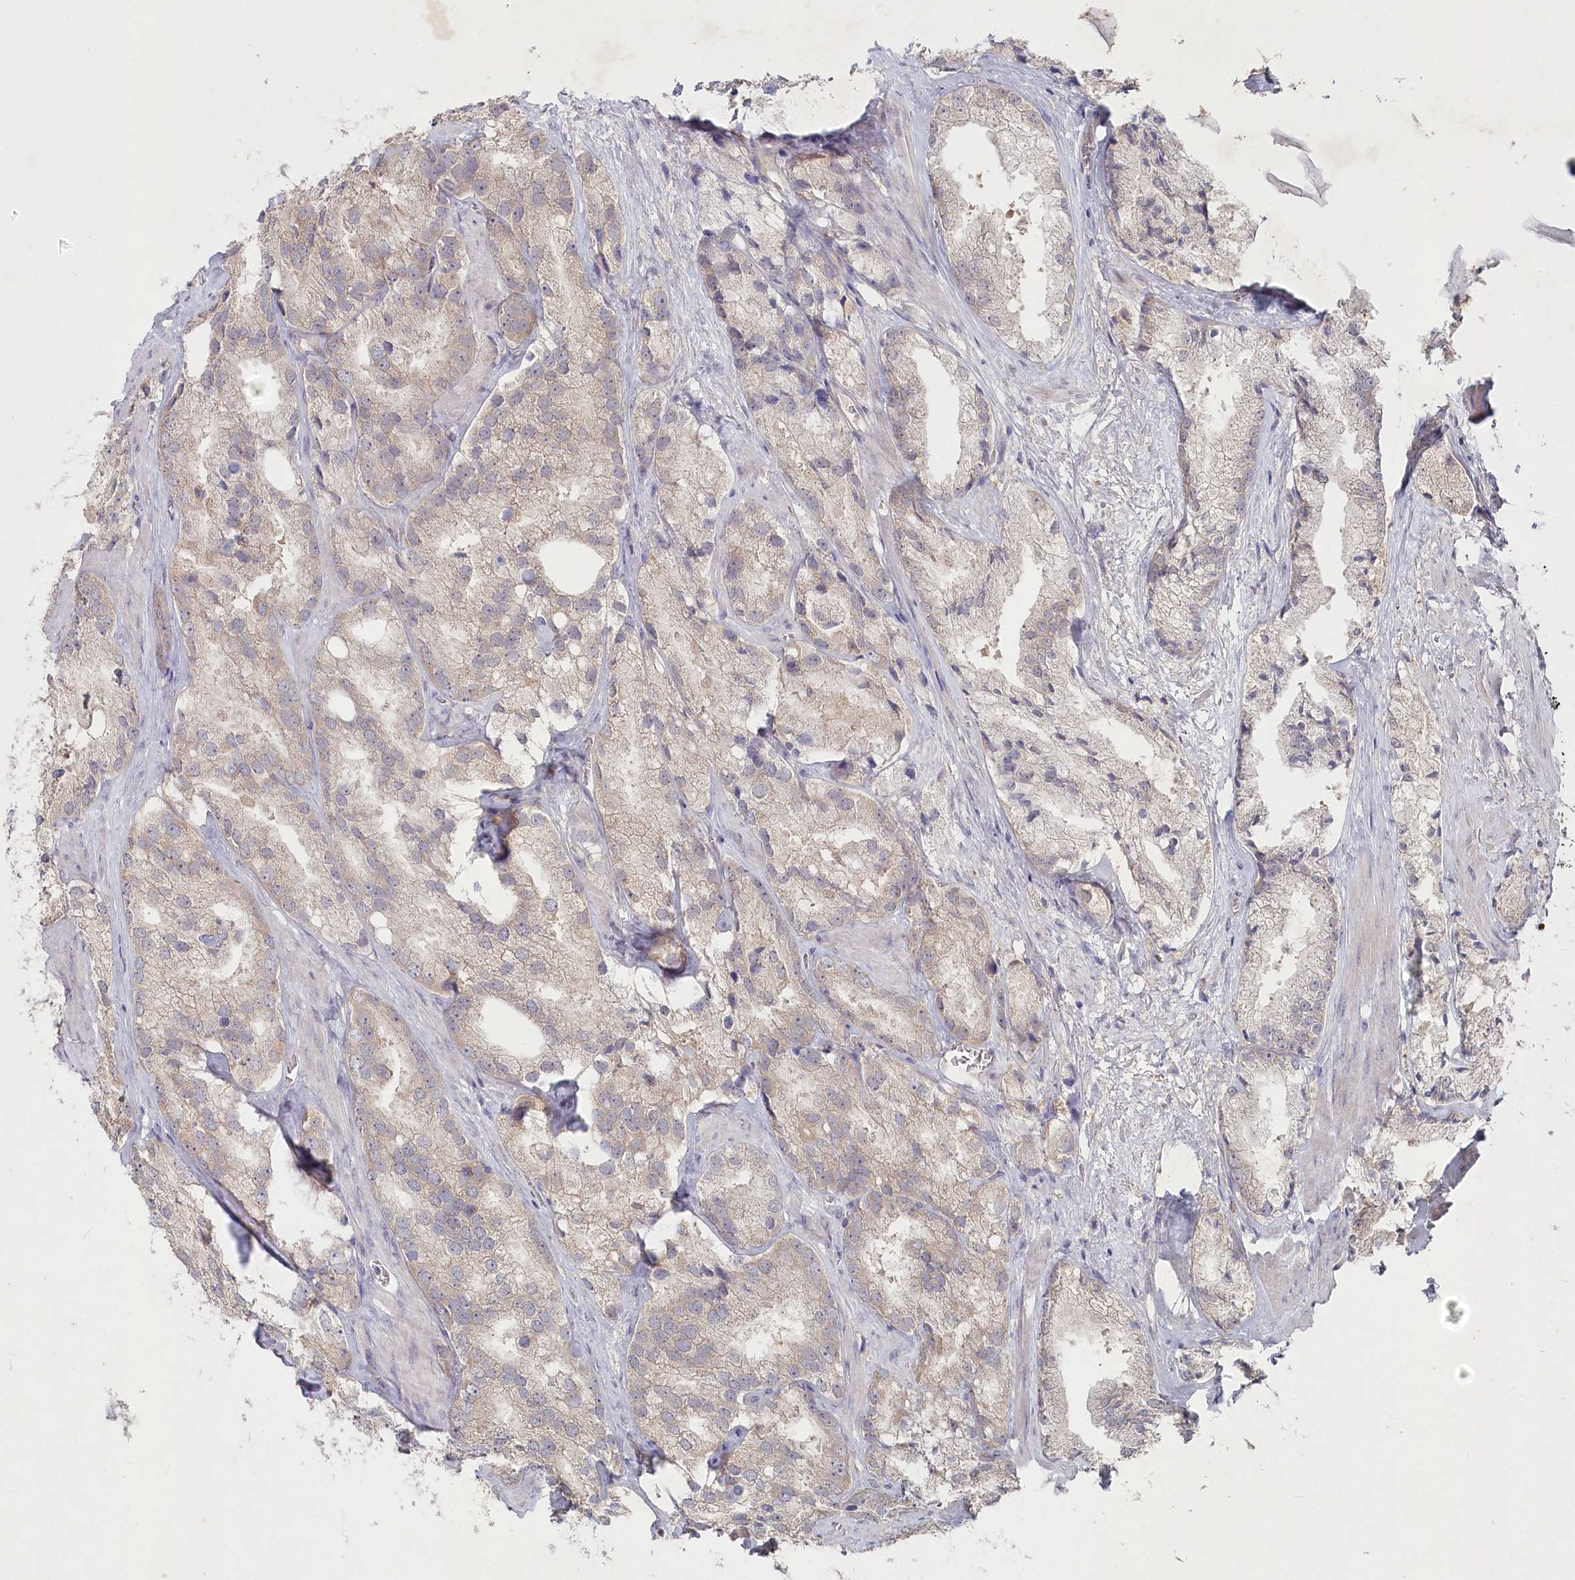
{"staining": {"intensity": "negative", "quantity": "none", "location": "none"}, "tissue": "prostate cancer", "cell_type": "Tumor cells", "image_type": "cancer", "snomed": [{"axis": "morphology", "description": "Adenocarcinoma, High grade"}, {"axis": "topography", "description": "Prostate"}], "caption": "Tumor cells show no significant protein expression in prostate cancer (high-grade adenocarcinoma).", "gene": "TGFBRAP1", "patient": {"sex": "male", "age": 66}}